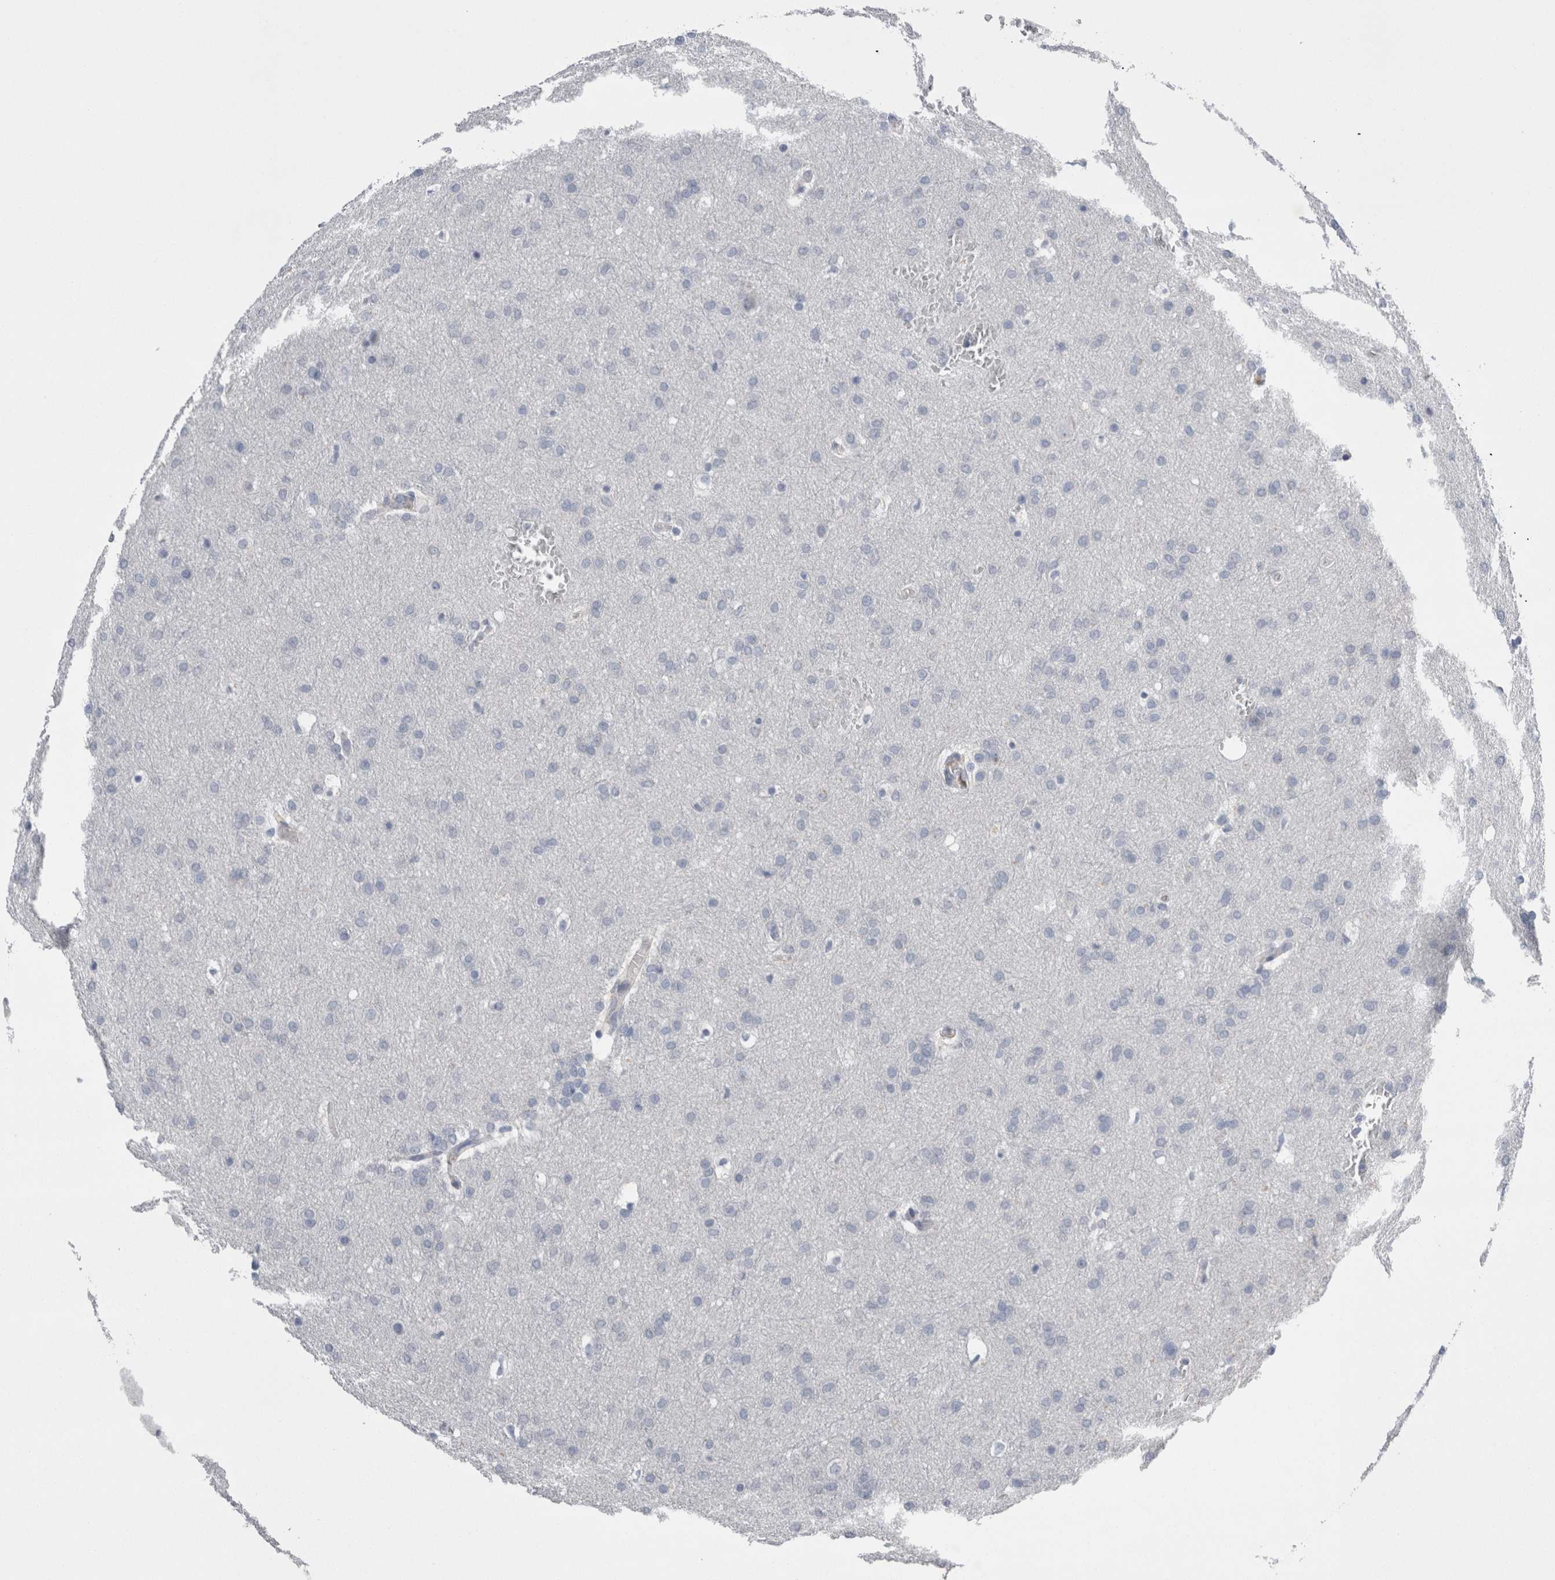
{"staining": {"intensity": "negative", "quantity": "none", "location": "none"}, "tissue": "glioma", "cell_type": "Tumor cells", "image_type": "cancer", "snomed": [{"axis": "morphology", "description": "Glioma, malignant, Low grade"}, {"axis": "topography", "description": "Brain"}], "caption": "This is an immunohistochemistry (IHC) histopathology image of malignant glioma (low-grade). There is no staining in tumor cells.", "gene": "REG1A", "patient": {"sex": "female", "age": 37}}